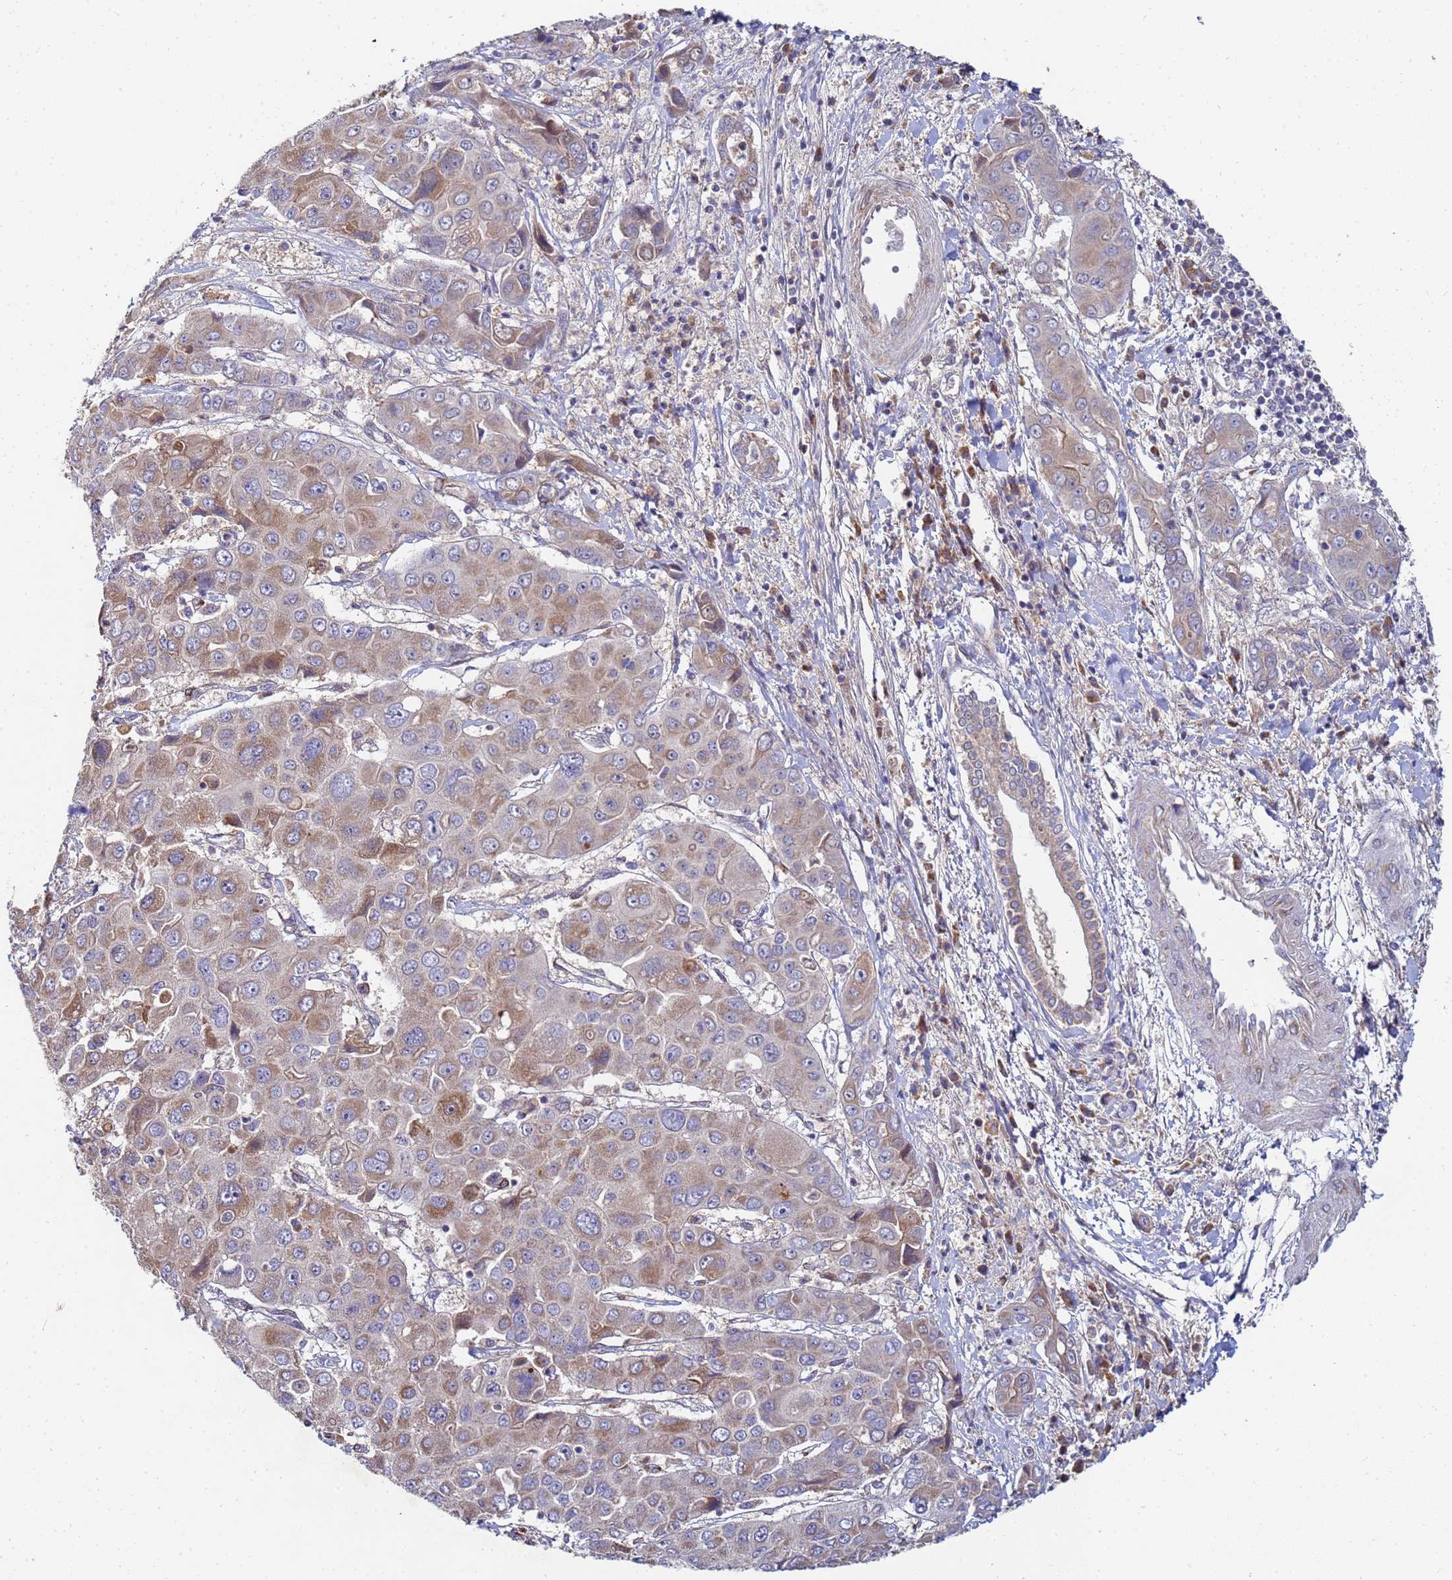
{"staining": {"intensity": "moderate", "quantity": "25%-75%", "location": "cytoplasmic/membranous"}, "tissue": "liver cancer", "cell_type": "Tumor cells", "image_type": "cancer", "snomed": [{"axis": "morphology", "description": "Cholangiocarcinoma"}, {"axis": "topography", "description": "Liver"}], "caption": "Moderate cytoplasmic/membranous protein positivity is appreciated in about 25%-75% of tumor cells in liver cancer (cholangiocarcinoma). (DAB (3,3'-diaminobenzidine) IHC, brown staining for protein, blue staining for nuclei).", "gene": "C5orf34", "patient": {"sex": "male", "age": 67}}